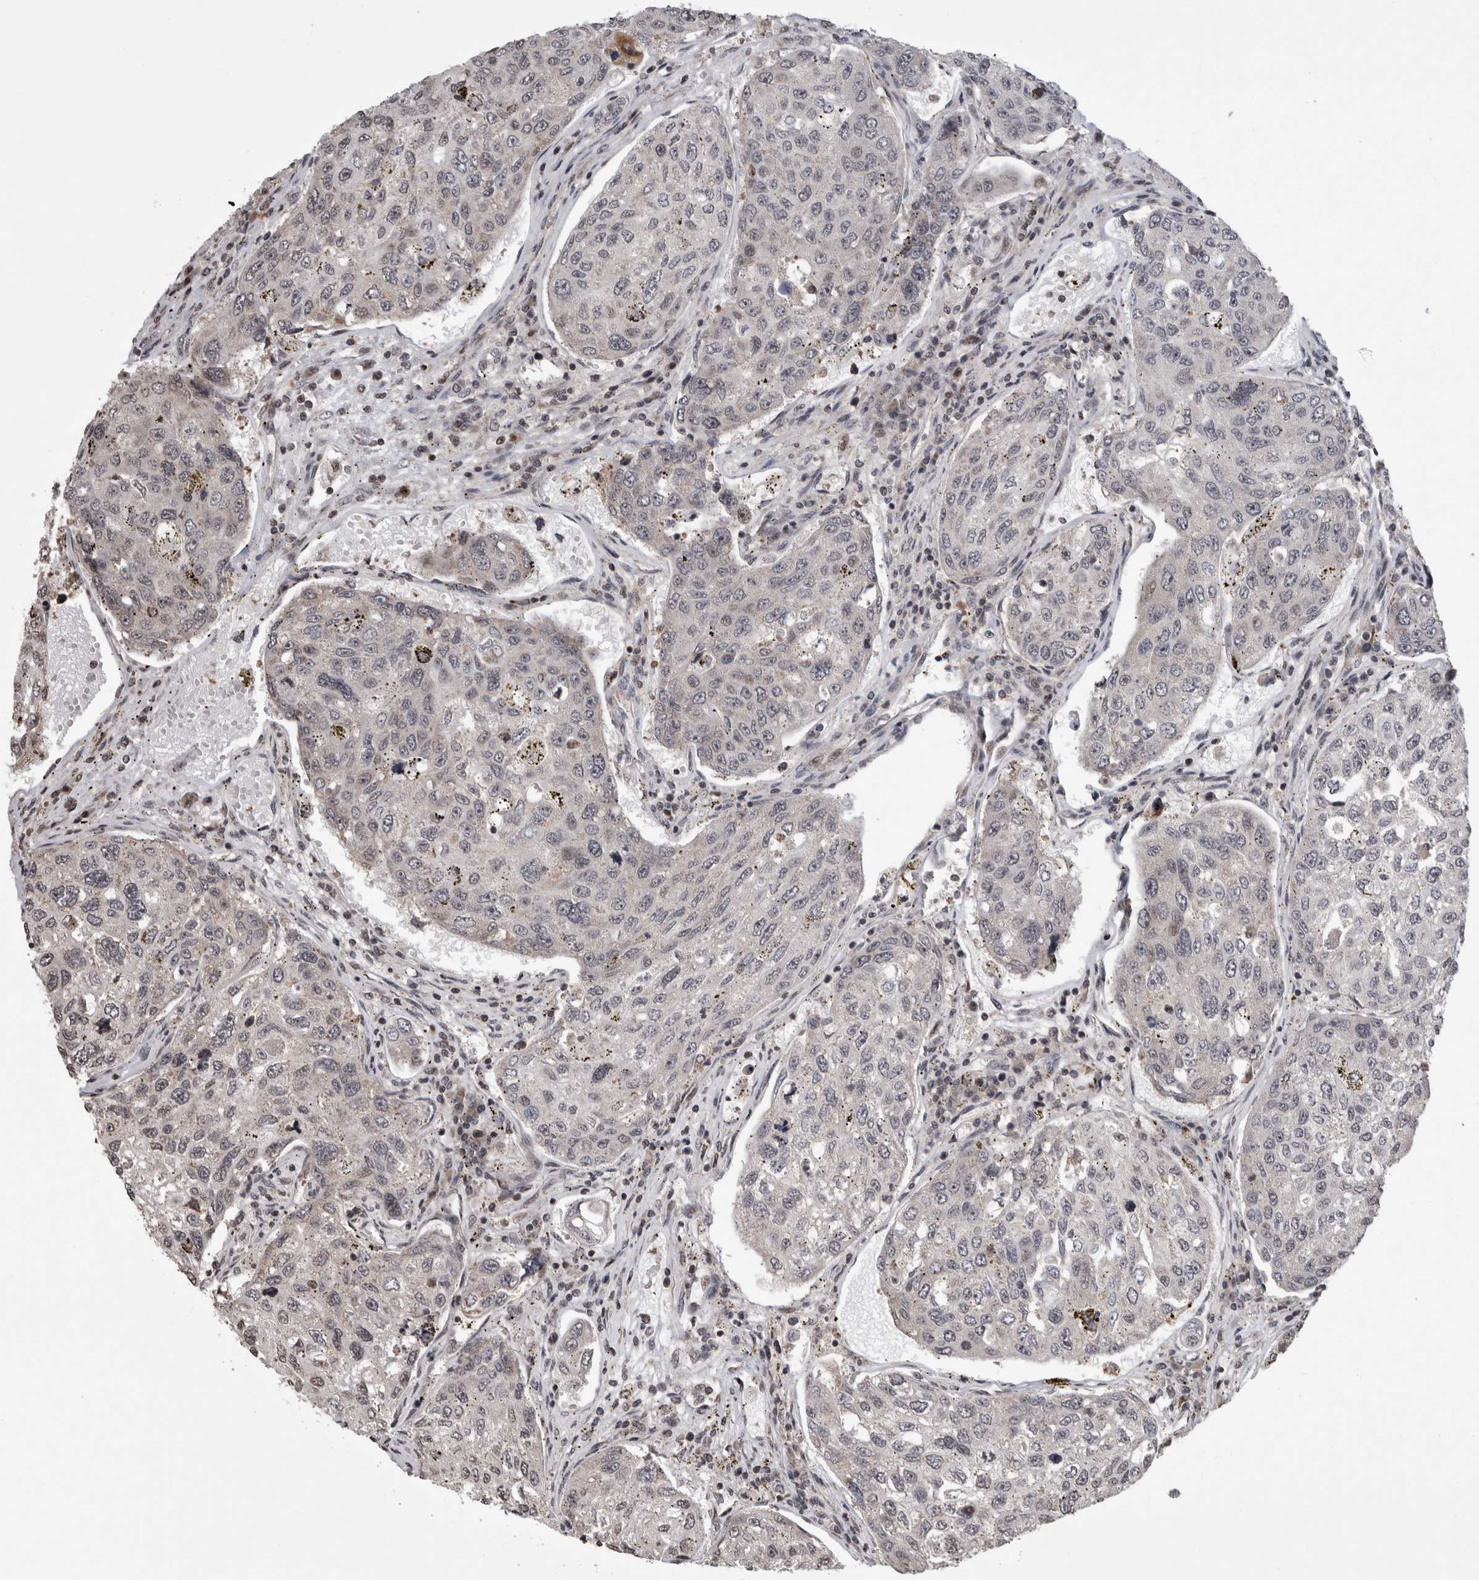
{"staining": {"intensity": "negative", "quantity": "none", "location": "none"}, "tissue": "urothelial cancer", "cell_type": "Tumor cells", "image_type": "cancer", "snomed": [{"axis": "morphology", "description": "Urothelial carcinoma, High grade"}, {"axis": "topography", "description": "Lymph node"}, {"axis": "topography", "description": "Urinary bladder"}], "caption": "IHC micrograph of neoplastic tissue: human urothelial carcinoma (high-grade) stained with DAB (3,3'-diaminobenzidine) exhibits no significant protein staining in tumor cells.", "gene": "ZBTB11", "patient": {"sex": "male", "age": 51}}